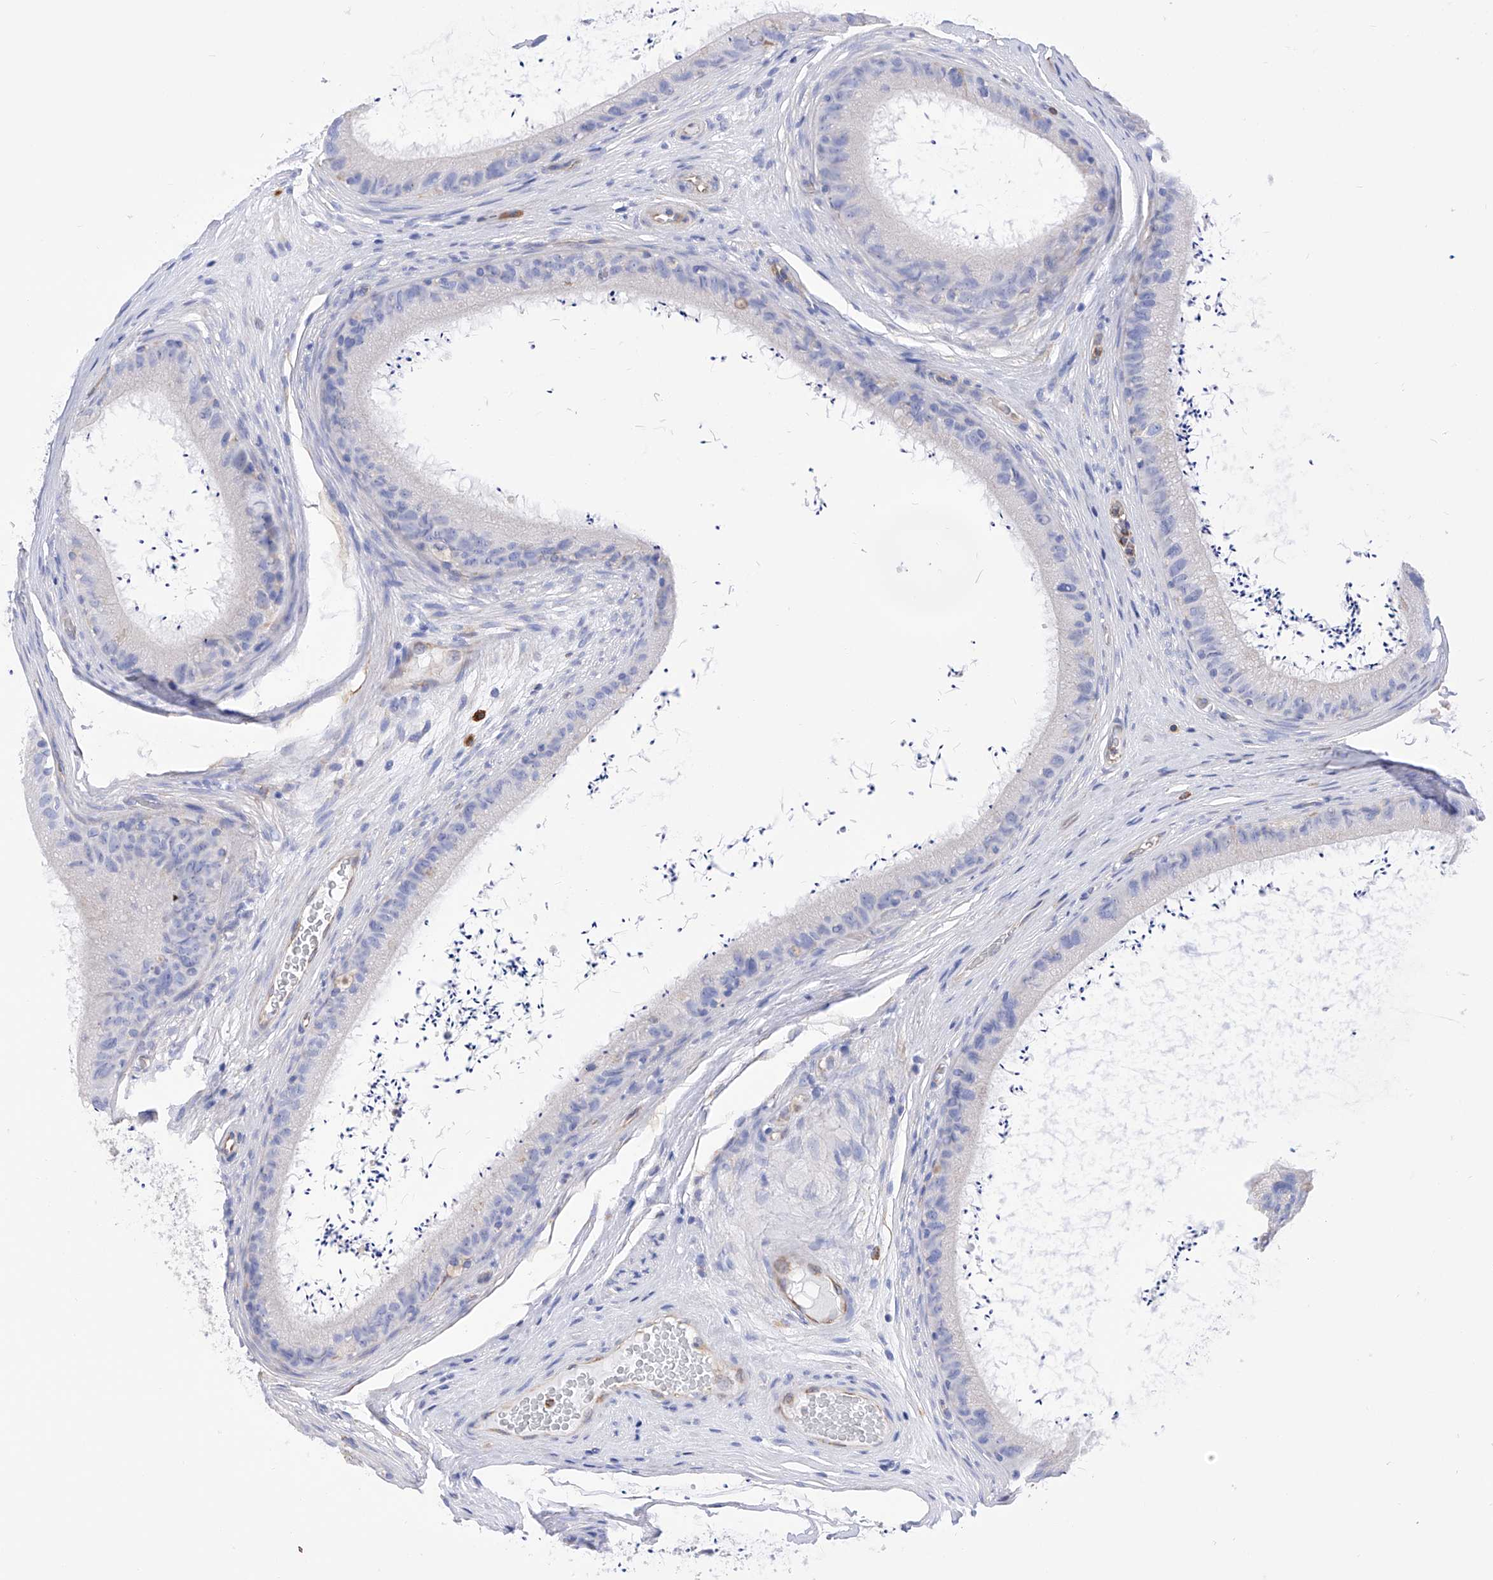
{"staining": {"intensity": "weak", "quantity": "<25%", "location": "cytoplasmic/membranous"}, "tissue": "epididymis", "cell_type": "Glandular cells", "image_type": "normal", "snomed": [{"axis": "morphology", "description": "Normal tissue, NOS"}, {"axis": "topography", "description": "Epididymis, spermatic cord, NOS"}], "caption": "High magnification brightfield microscopy of unremarkable epididymis stained with DAB (brown) and counterstained with hematoxylin (blue): glandular cells show no significant expression.", "gene": "FLG", "patient": {"sex": "male", "age": 50}}